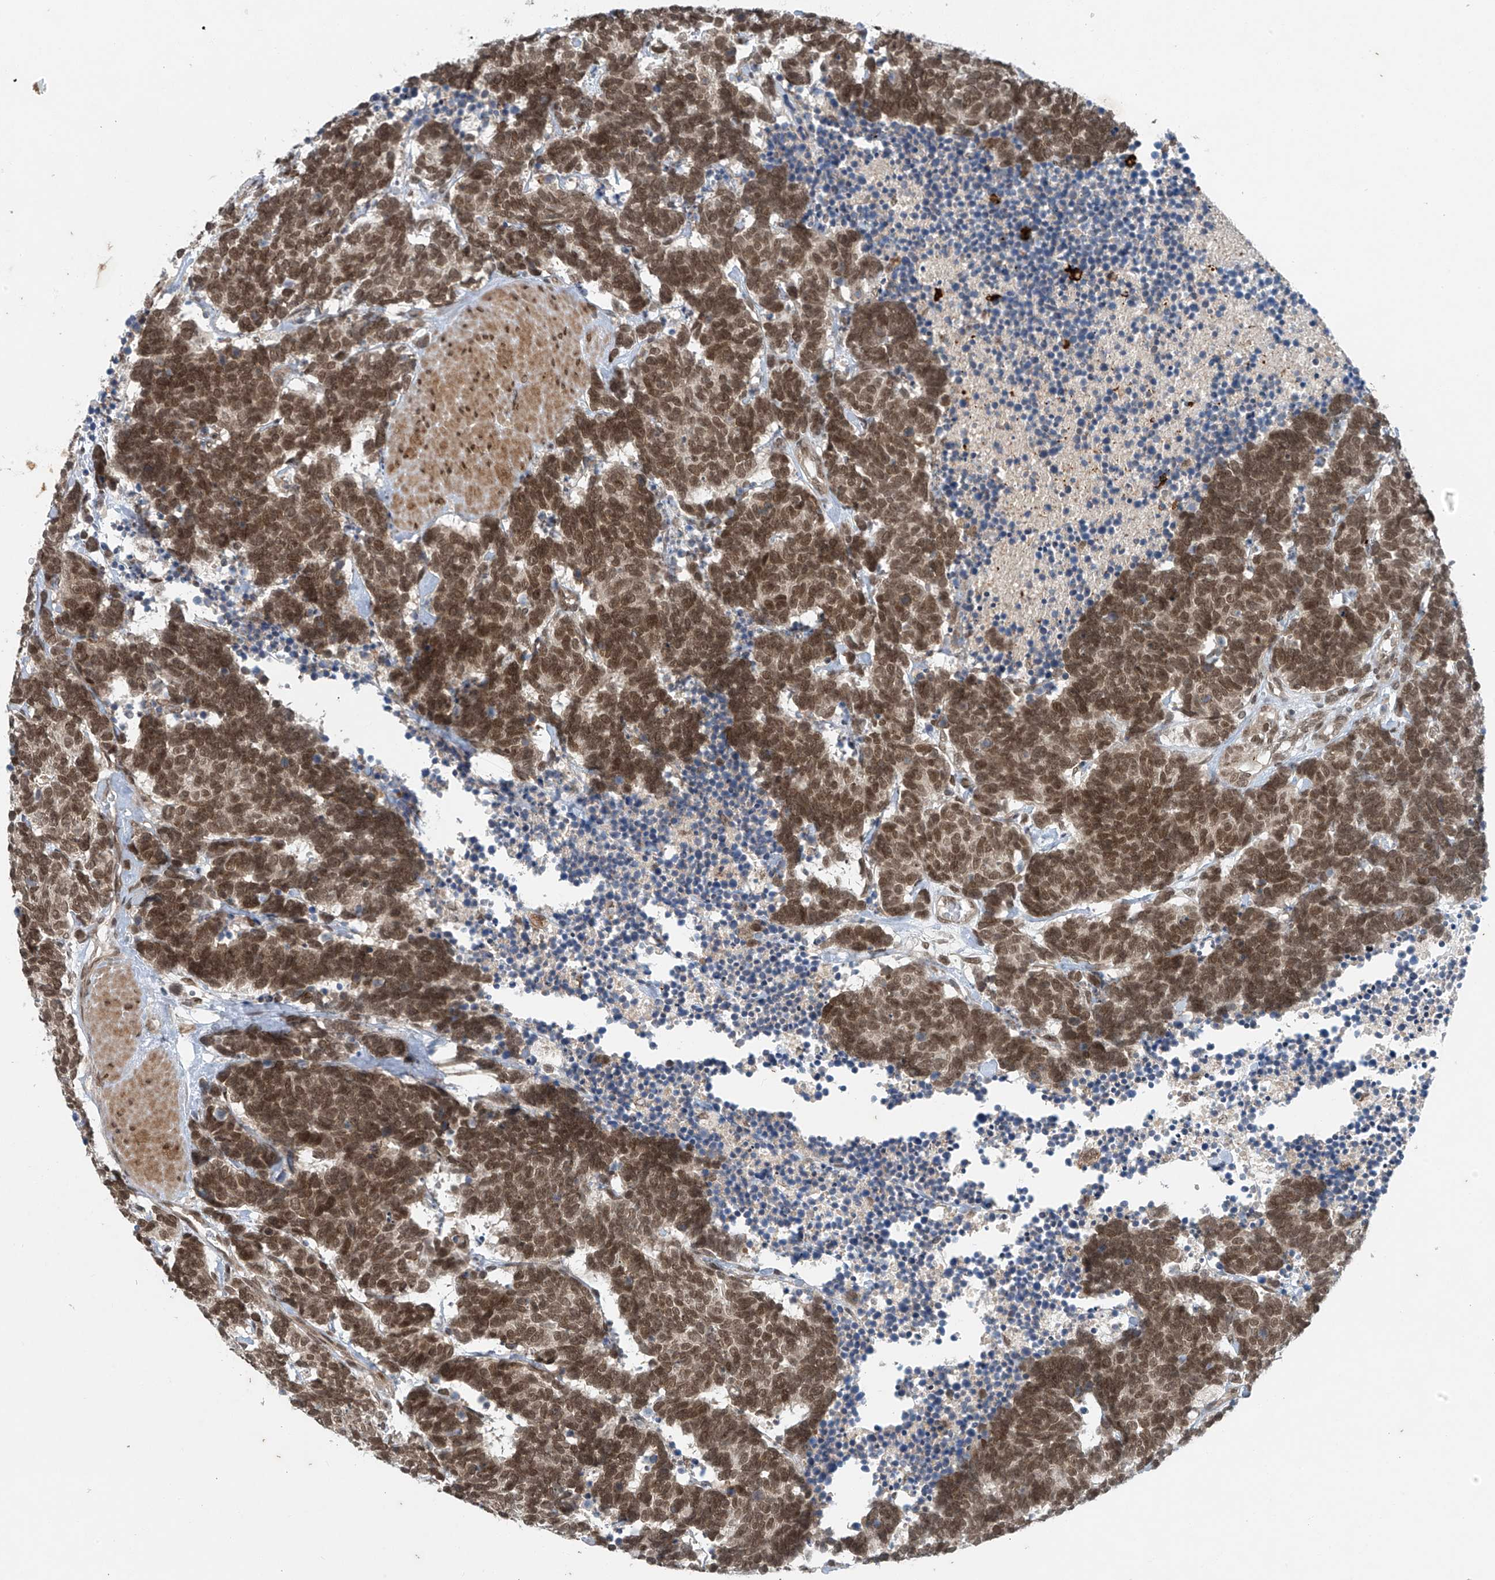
{"staining": {"intensity": "moderate", "quantity": ">75%", "location": "nuclear"}, "tissue": "carcinoid", "cell_type": "Tumor cells", "image_type": "cancer", "snomed": [{"axis": "morphology", "description": "Carcinoma, NOS"}, {"axis": "morphology", "description": "Carcinoid, malignant, NOS"}, {"axis": "topography", "description": "Urinary bladder"}], "caption": "This micrograph shows IHC staining of human malignant carcinoid, with medium moderate nuclear expression in about >75% of tumor cells.", "gene": "TAF8", "patient": {"sex": "male", "age": 57}}